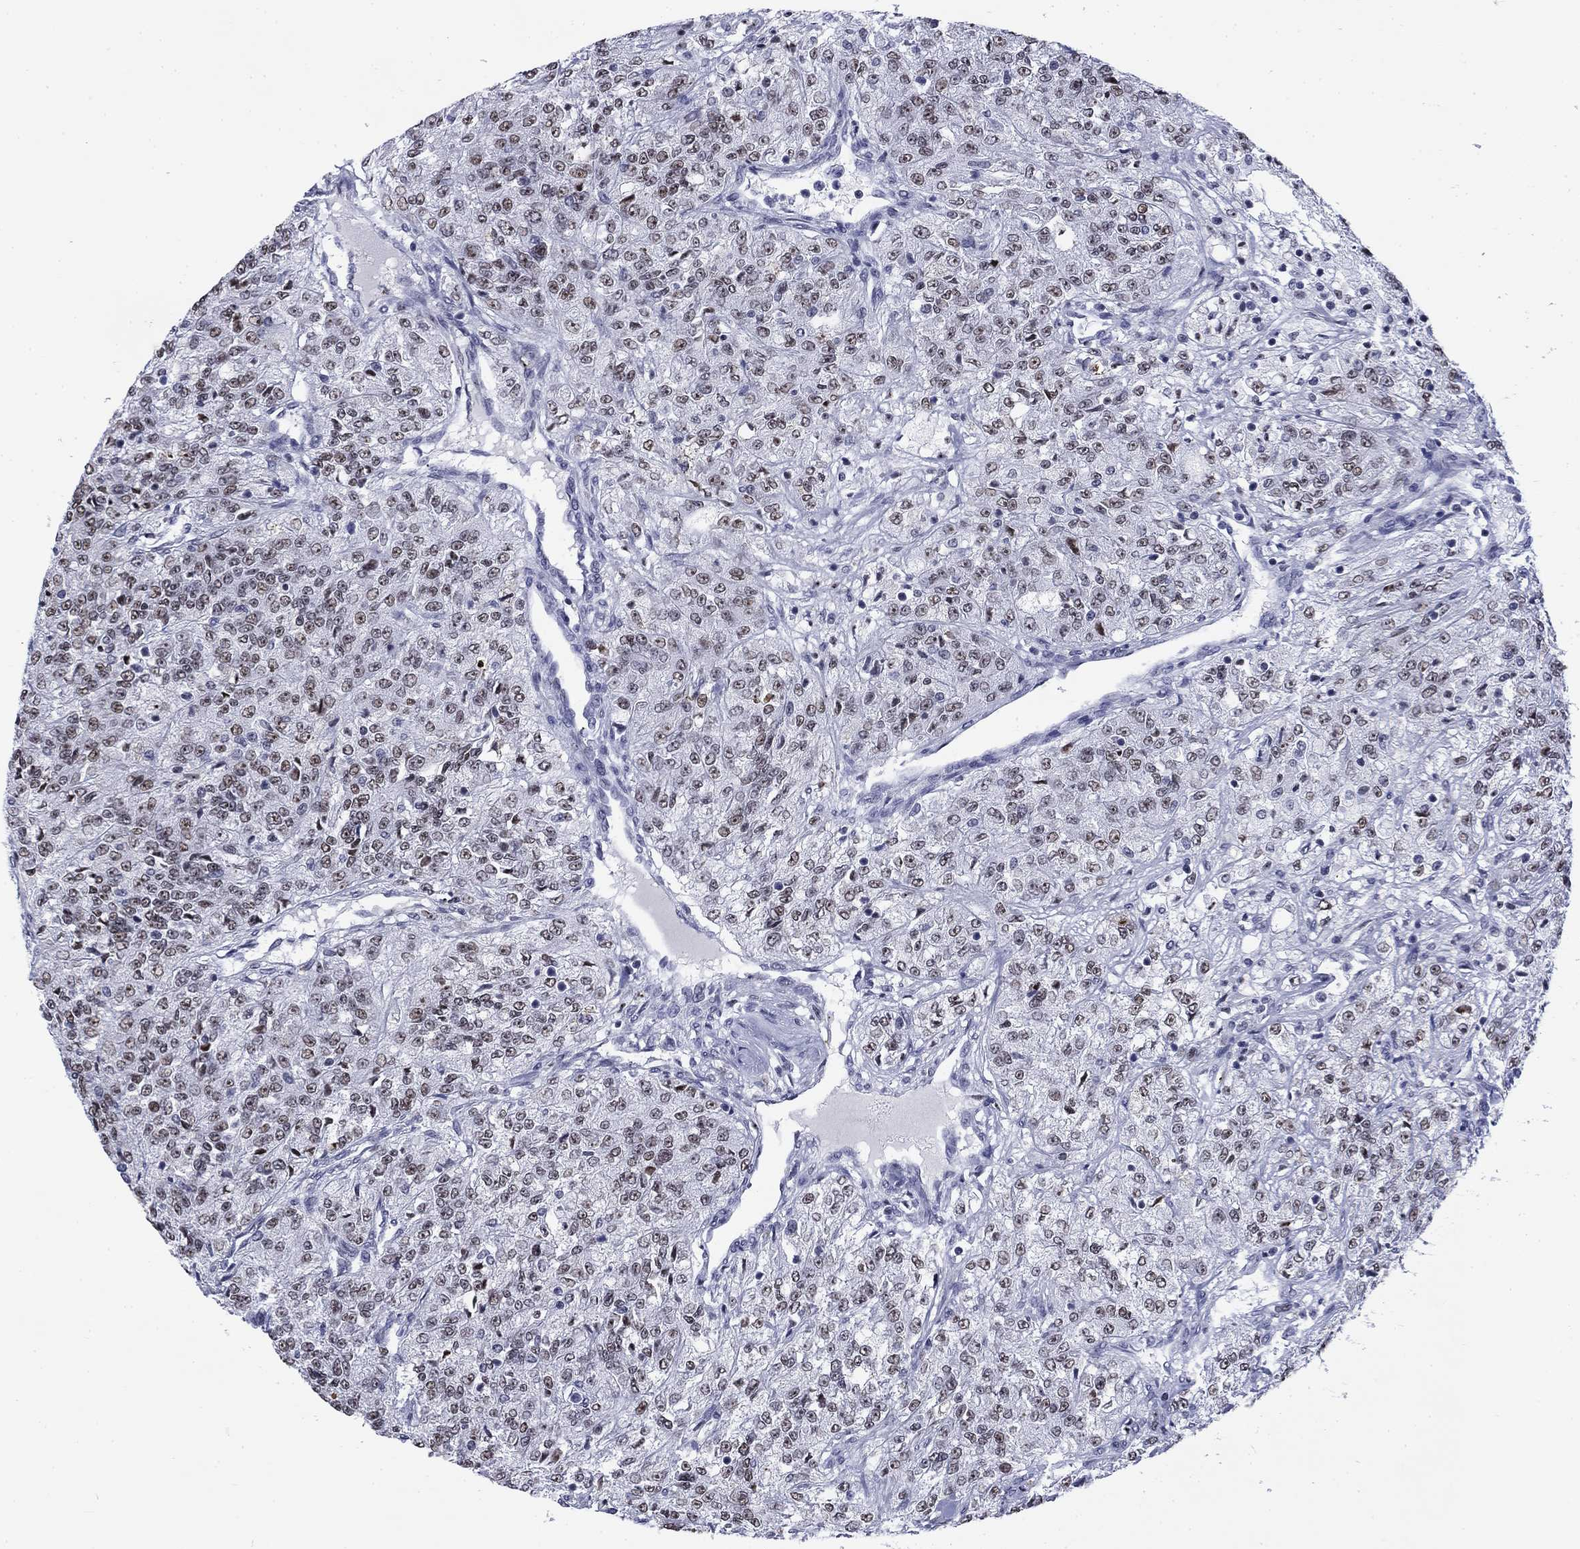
{"staining": {"intensity": "weak", "quantity": "25%-75%", "location": "nuclear"}, "tissue": "renal cancer", "cell_type": "Tumor cells", "image_type": "cancer", "snomed": [{"axis": "morphology", "description": "Adenocarcinoma, NOS"}, {"axis": "topography", "description": "Kidney"}], "caption": "Tumor cells exhibit low levels of weak nuclear expression in approximately 25%-75% of cells in adenocarcinoma (renal). (Brightfield microscopy of DAB IHC at high magnification).", "gene": "CSRNP3", "patient": {"sex": "female", "age": 63}}